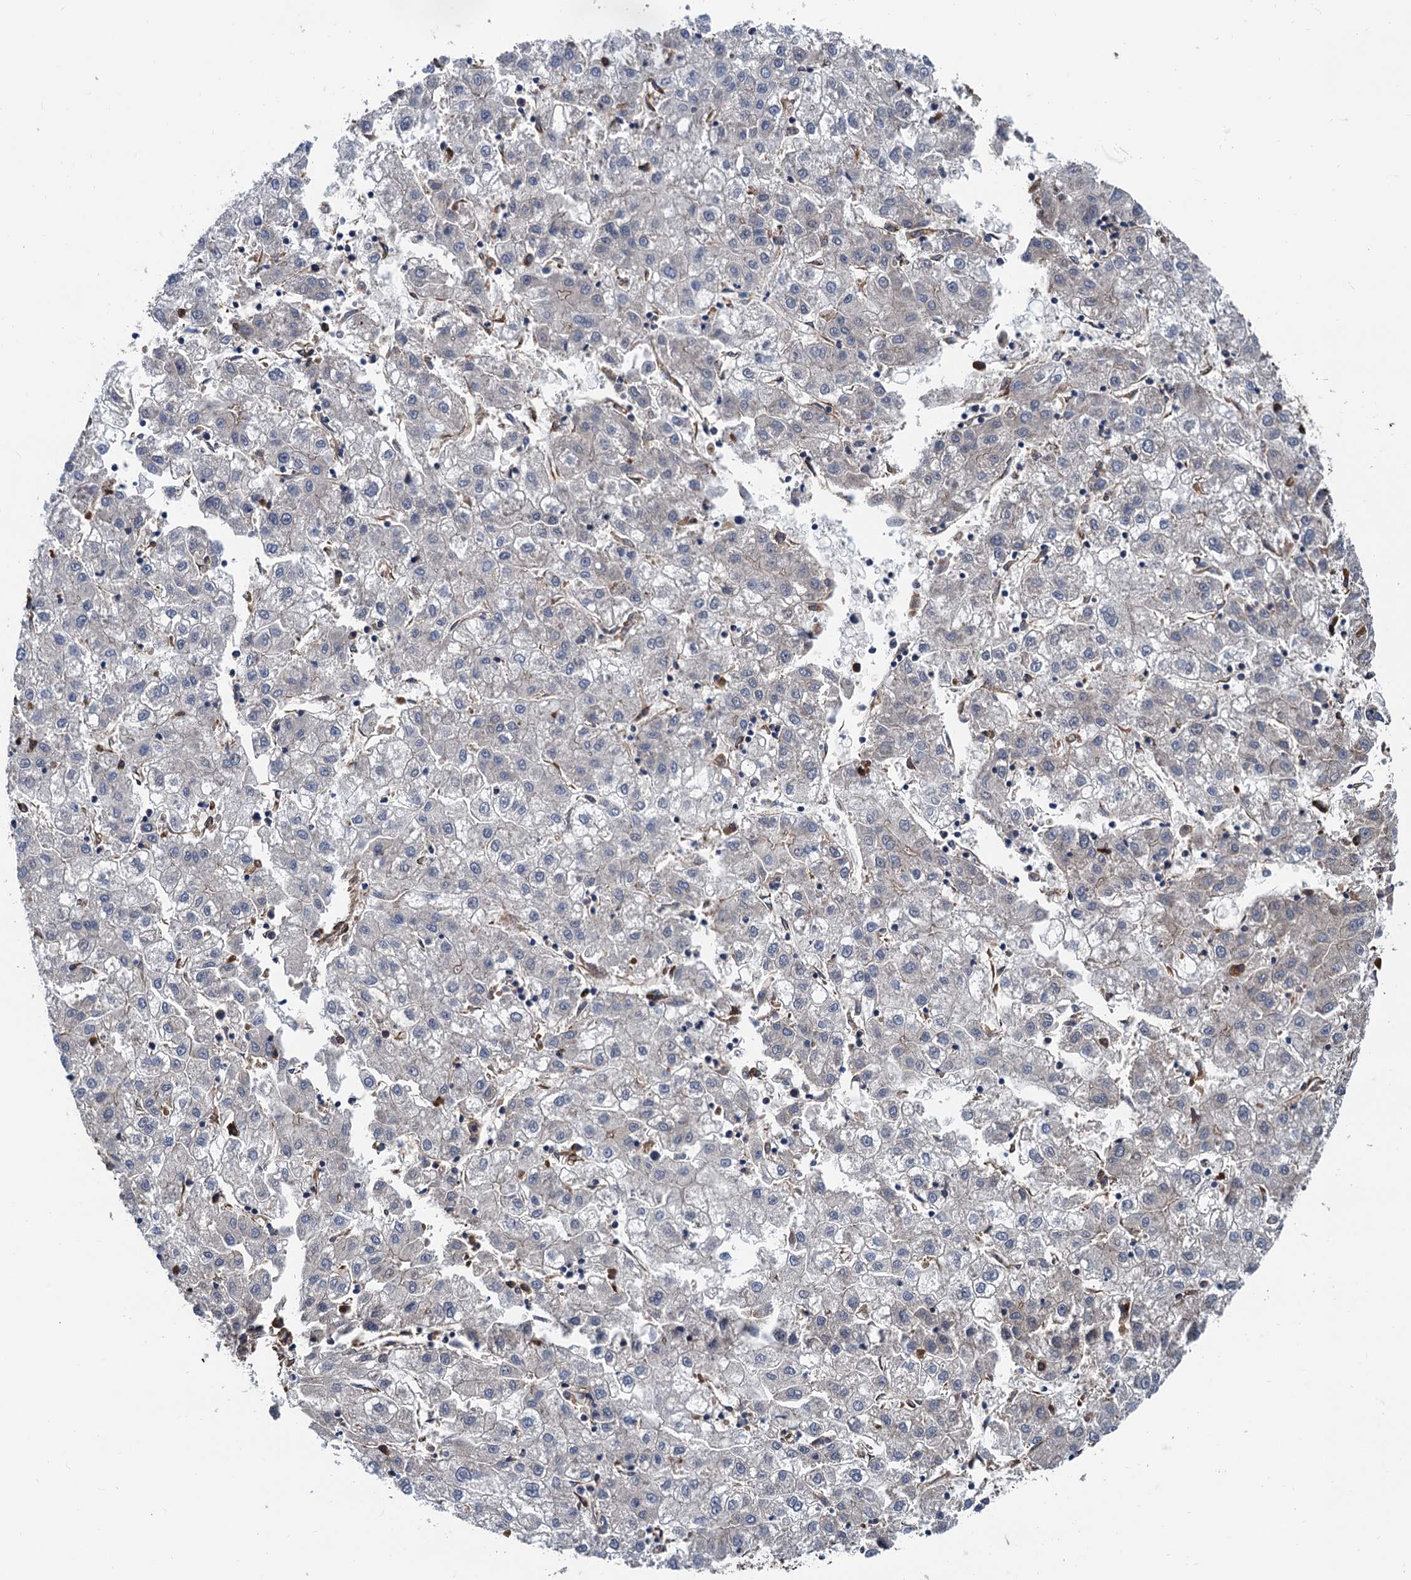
{"staining": {"intensity": "negative", "quantity": "none", "location": "none"}, "tissue": "liver cancer", "cell_type": "Tumor cells", "image_type": "cancer", "snomed": [{"axis": "morphology", "description": "Carcinoma, Hepatocellular, NOS"}, {"axis": "topography", "description": "Liver"}], "caption": "Immunohistochemistry image of human liver hepatocellular carcinoma stained for a protein (brown), which exhibits no staining in tumor cells.", "gene": "CNNM1", "patient": {"sex": "male", "age": 72}}